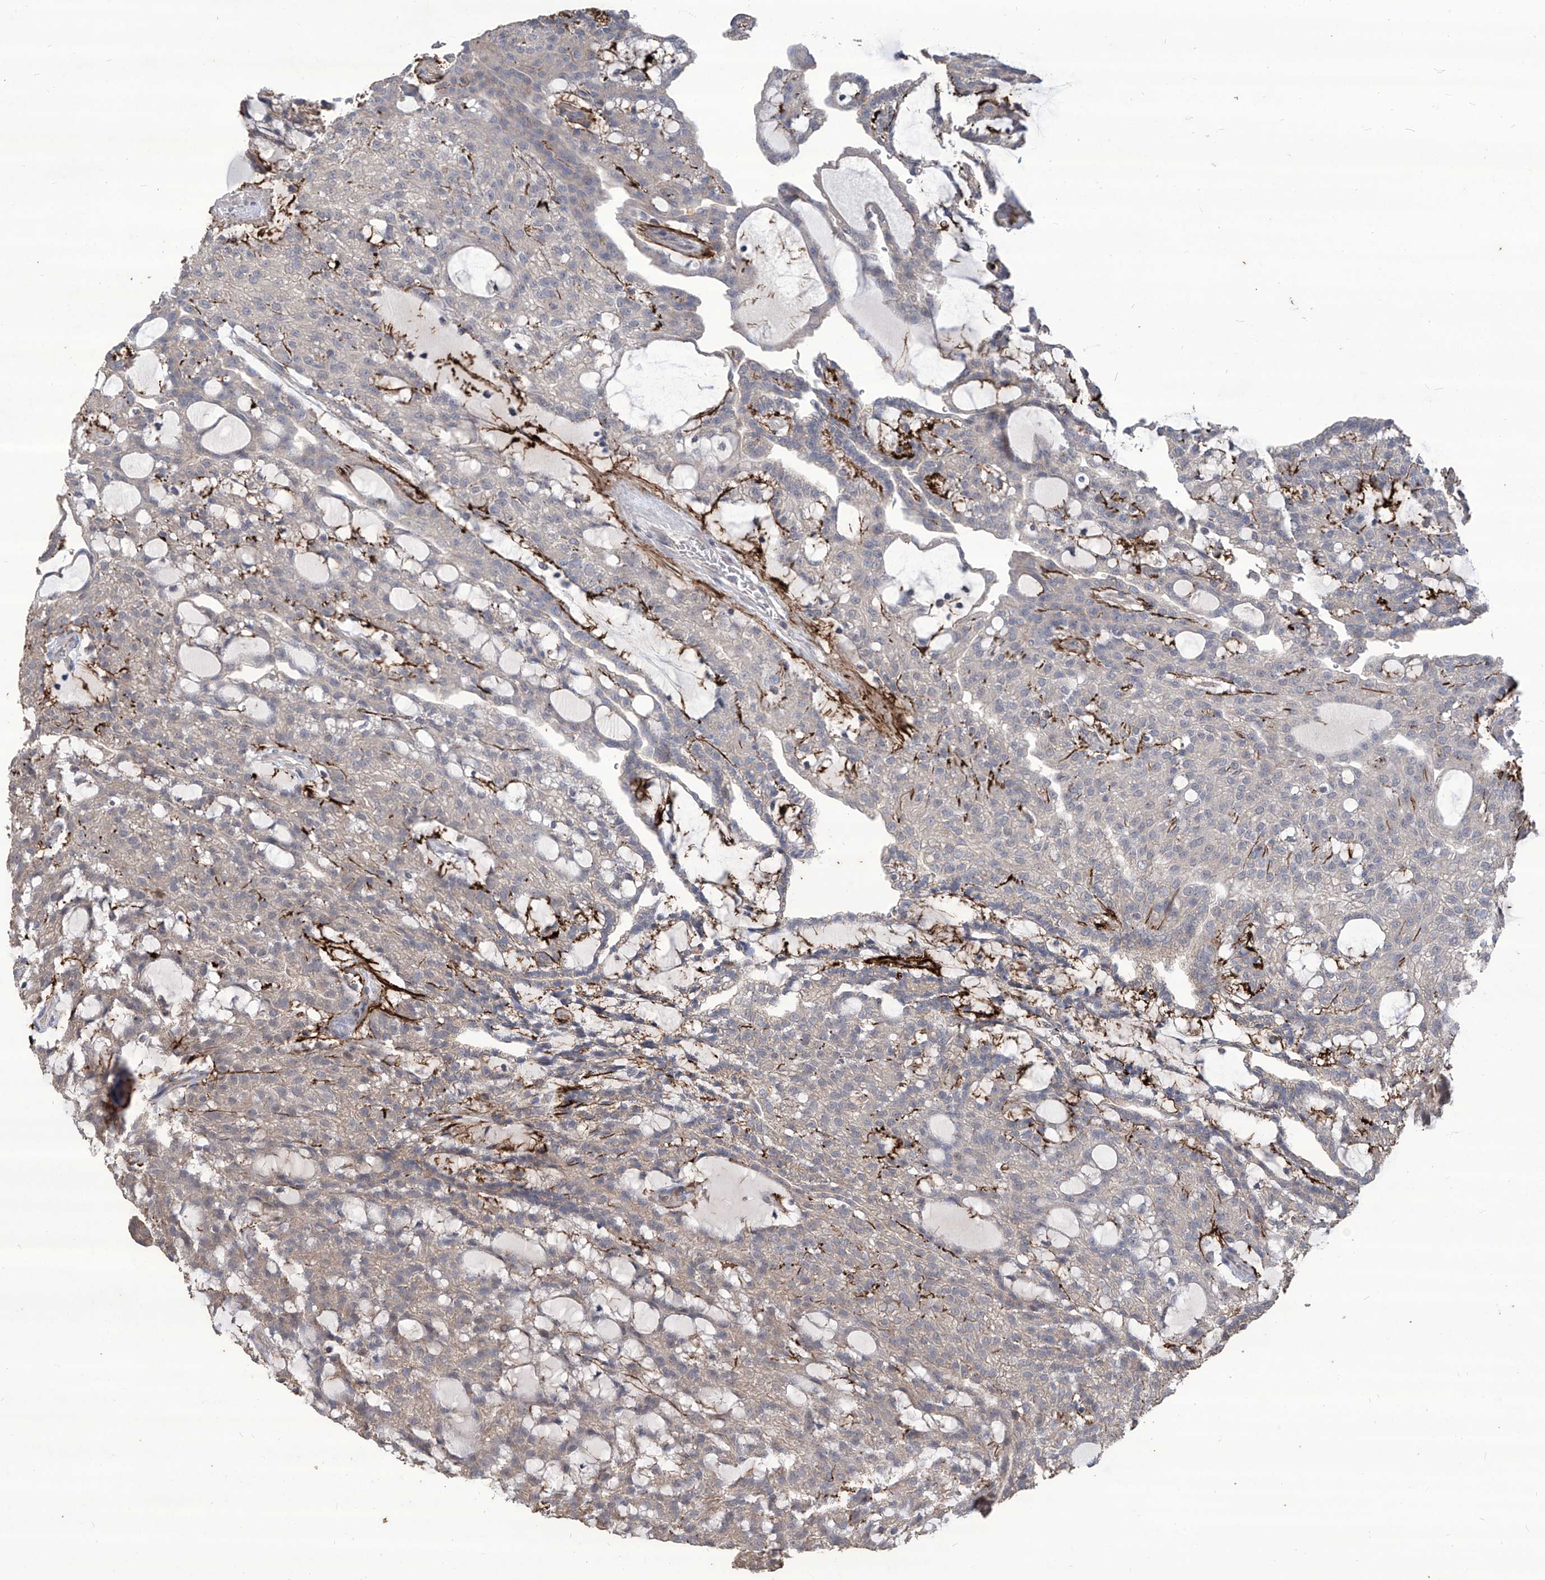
{"staining": {"intensity": "negative", "quantity": "none", "location": "none"}, "tissue": "renal cancer", "cell_type": "Tumor cells", "image_type": "cancer", "snomed": [{"axis": "morphology", "description": "Adenocarcinoma, NOS"}, {"axis": "topography", "description": "Kidney"}], "caption": "This is a histopathology image of immunohistochemistry staining of renal cancer (adenocarcinoma), which shows no staining in tumor cells.", "gene": "TXNIP", "patient": {"sex": "male", "age": 63}}